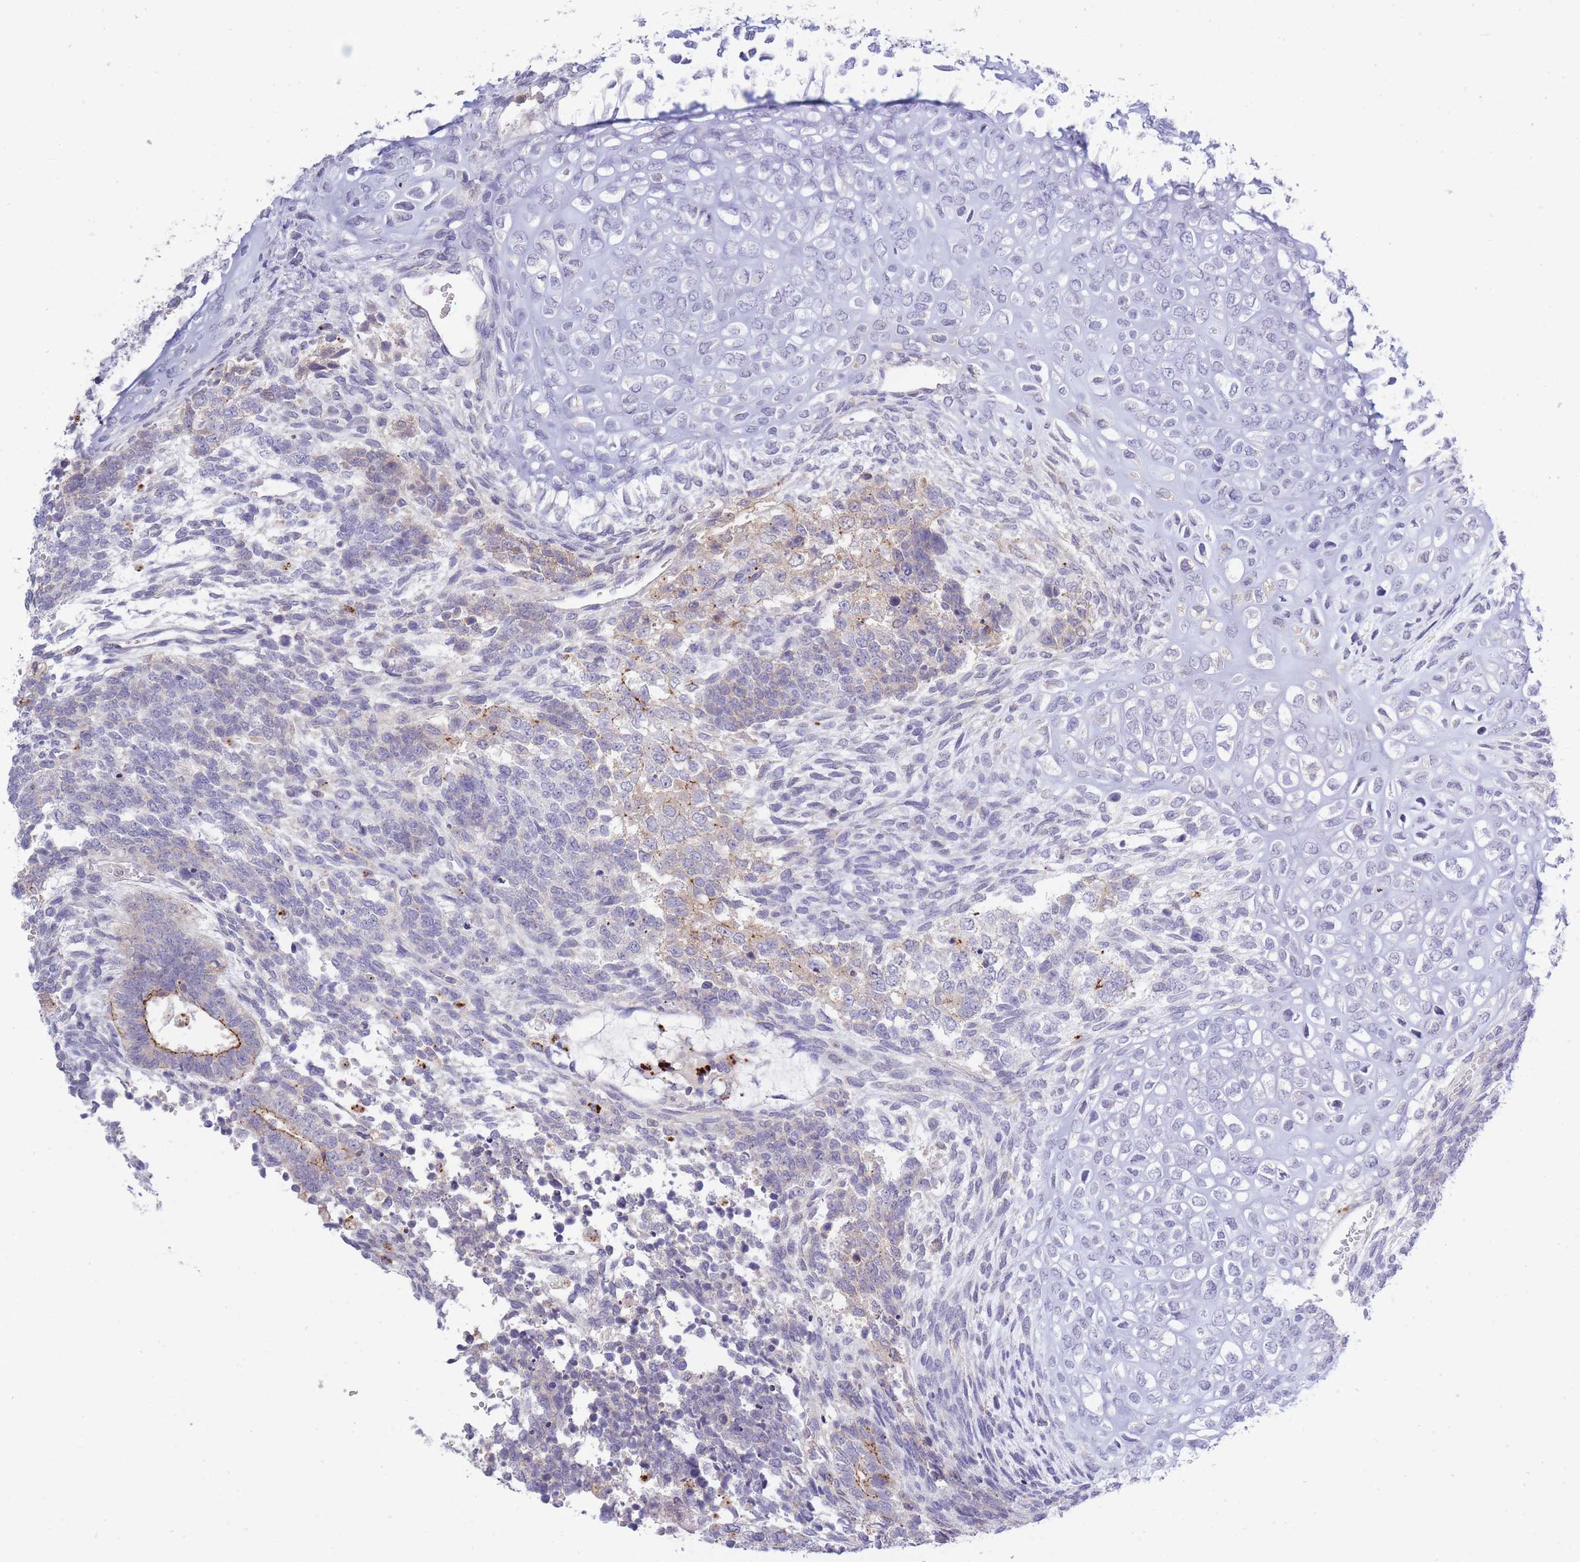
{"staining": {"intensity": "moderate", "quantity": "<25%", "location": "cytoplasmic/membranous"}, "tissue": "testis cancer", "cell_type": "Tumor cells", "image_type": "cancer", "snomed": [{"axis": "morphology", "description": "Carcinoma, Embryonal, NOS"}, {"axis": "topography", "description": "Testis"}], "caption": "The micrograph reveals immunohistochemical staining of testis cancer (embryonal carcinoma). There is moderate cytoplasmic/membranous expression is identified in about <25% of tumor cells.", "gene": "TRIM61", "patient": {"sex": "male", "age": 23}}